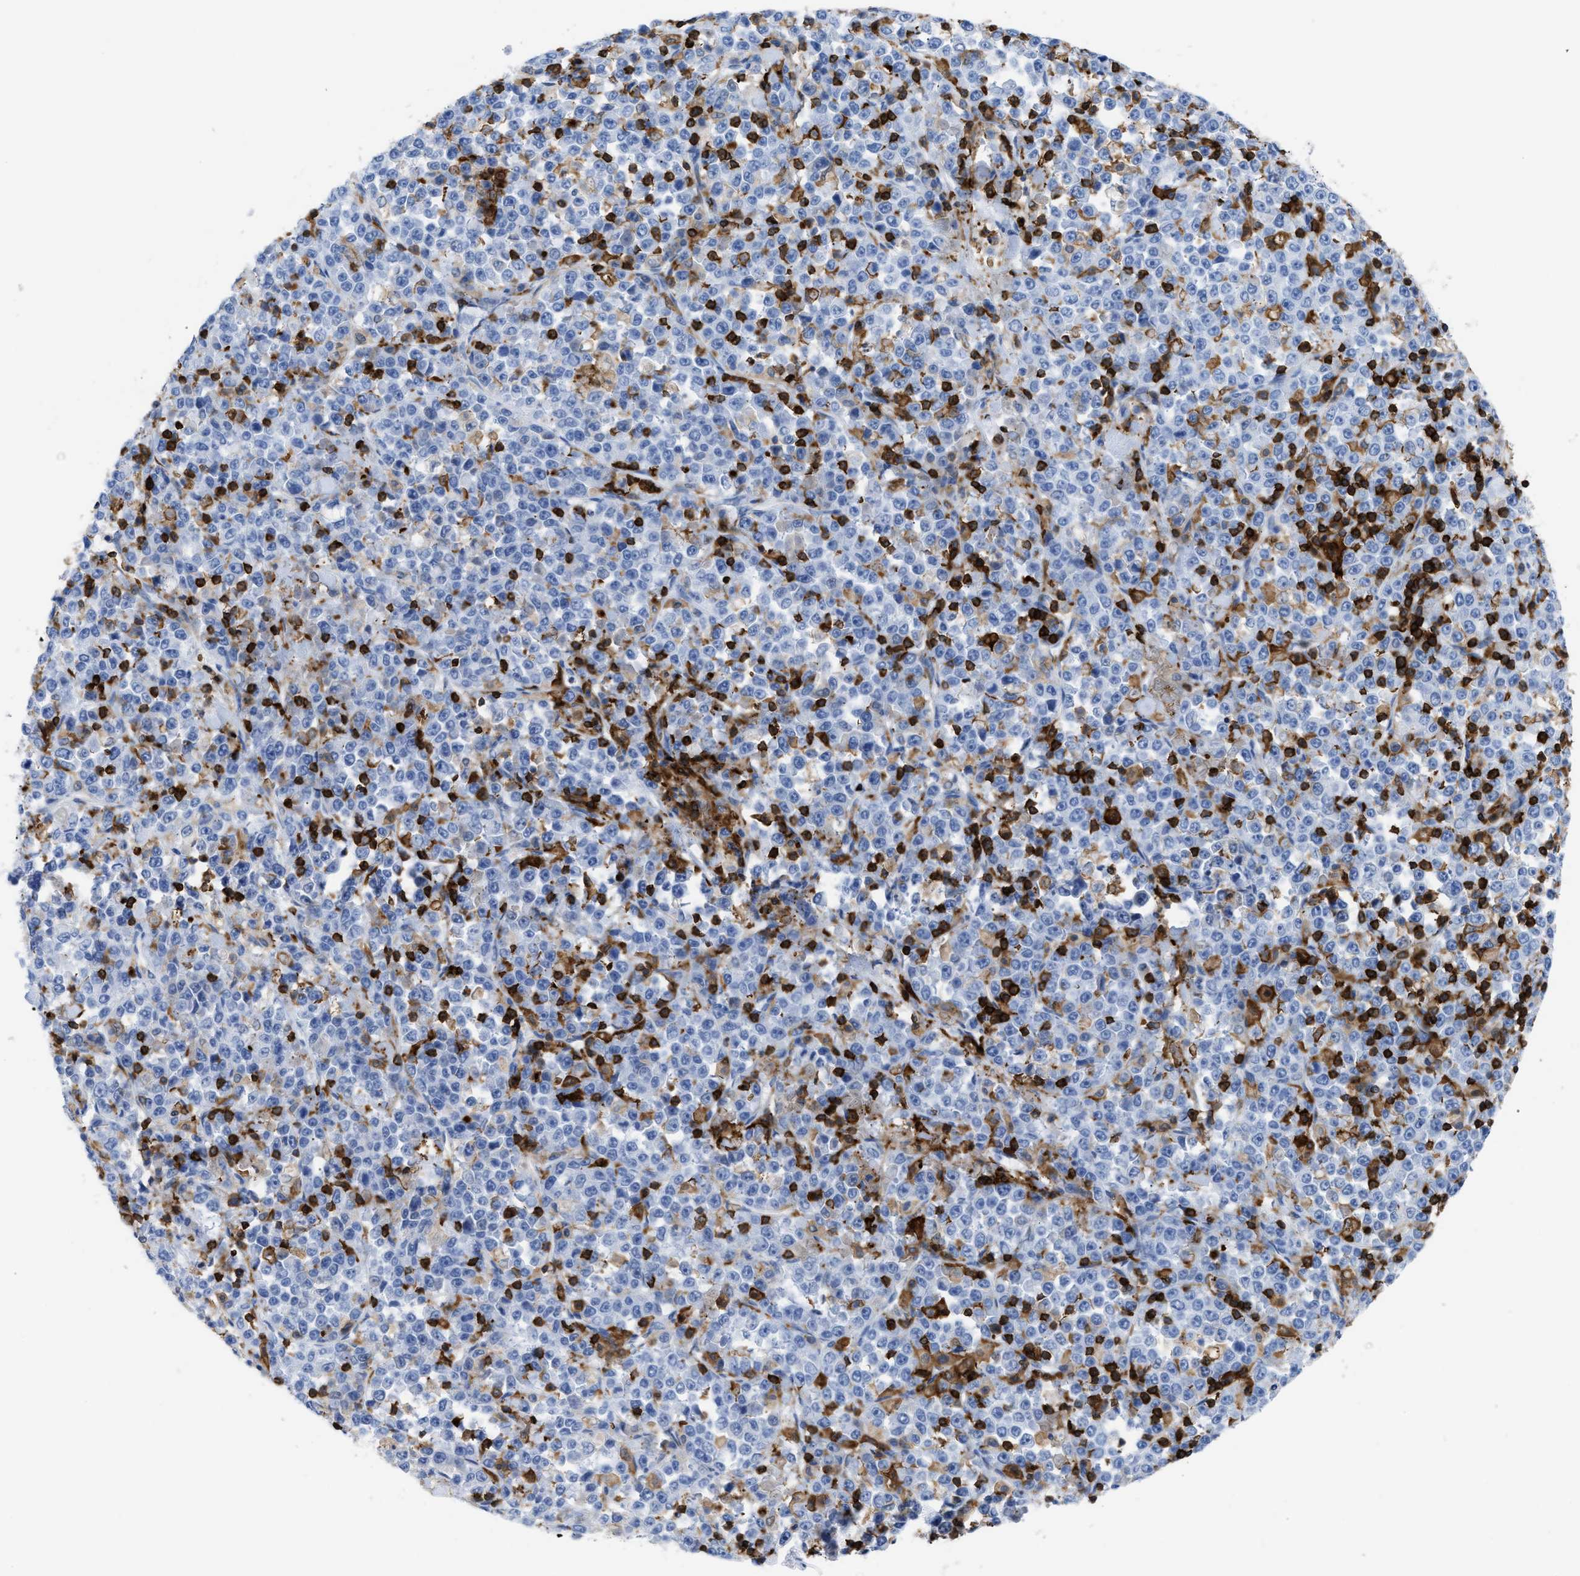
{"staining": {"intensity": "negative", "quantity": "none", "location": "none"}, "tissue": "stomach cancer", "cell_type": "Tumor cells", "image_type": "cancer", "snomed": [{"axis": "morphology", "description": "Normal tissue, NOS"}, {"axis": "morphology", "description": "Adenocarcinoma, NOS"}, {"axis": "topography", "description": "Stomach, upper"}, {"axis": "topography", "description": "Stomach"}], "caption": "Stomach adenocarcinoma was stained to show a protein in brown. There is no significant positivity in tumor cells. (DAB (3,3'-diaminobenzidine) immunohistochemistry (IHC) visualized using brightfield microscopy, high magnification).", "gene": "LCP1", "patient": {"sex": "male", "age": 59}}